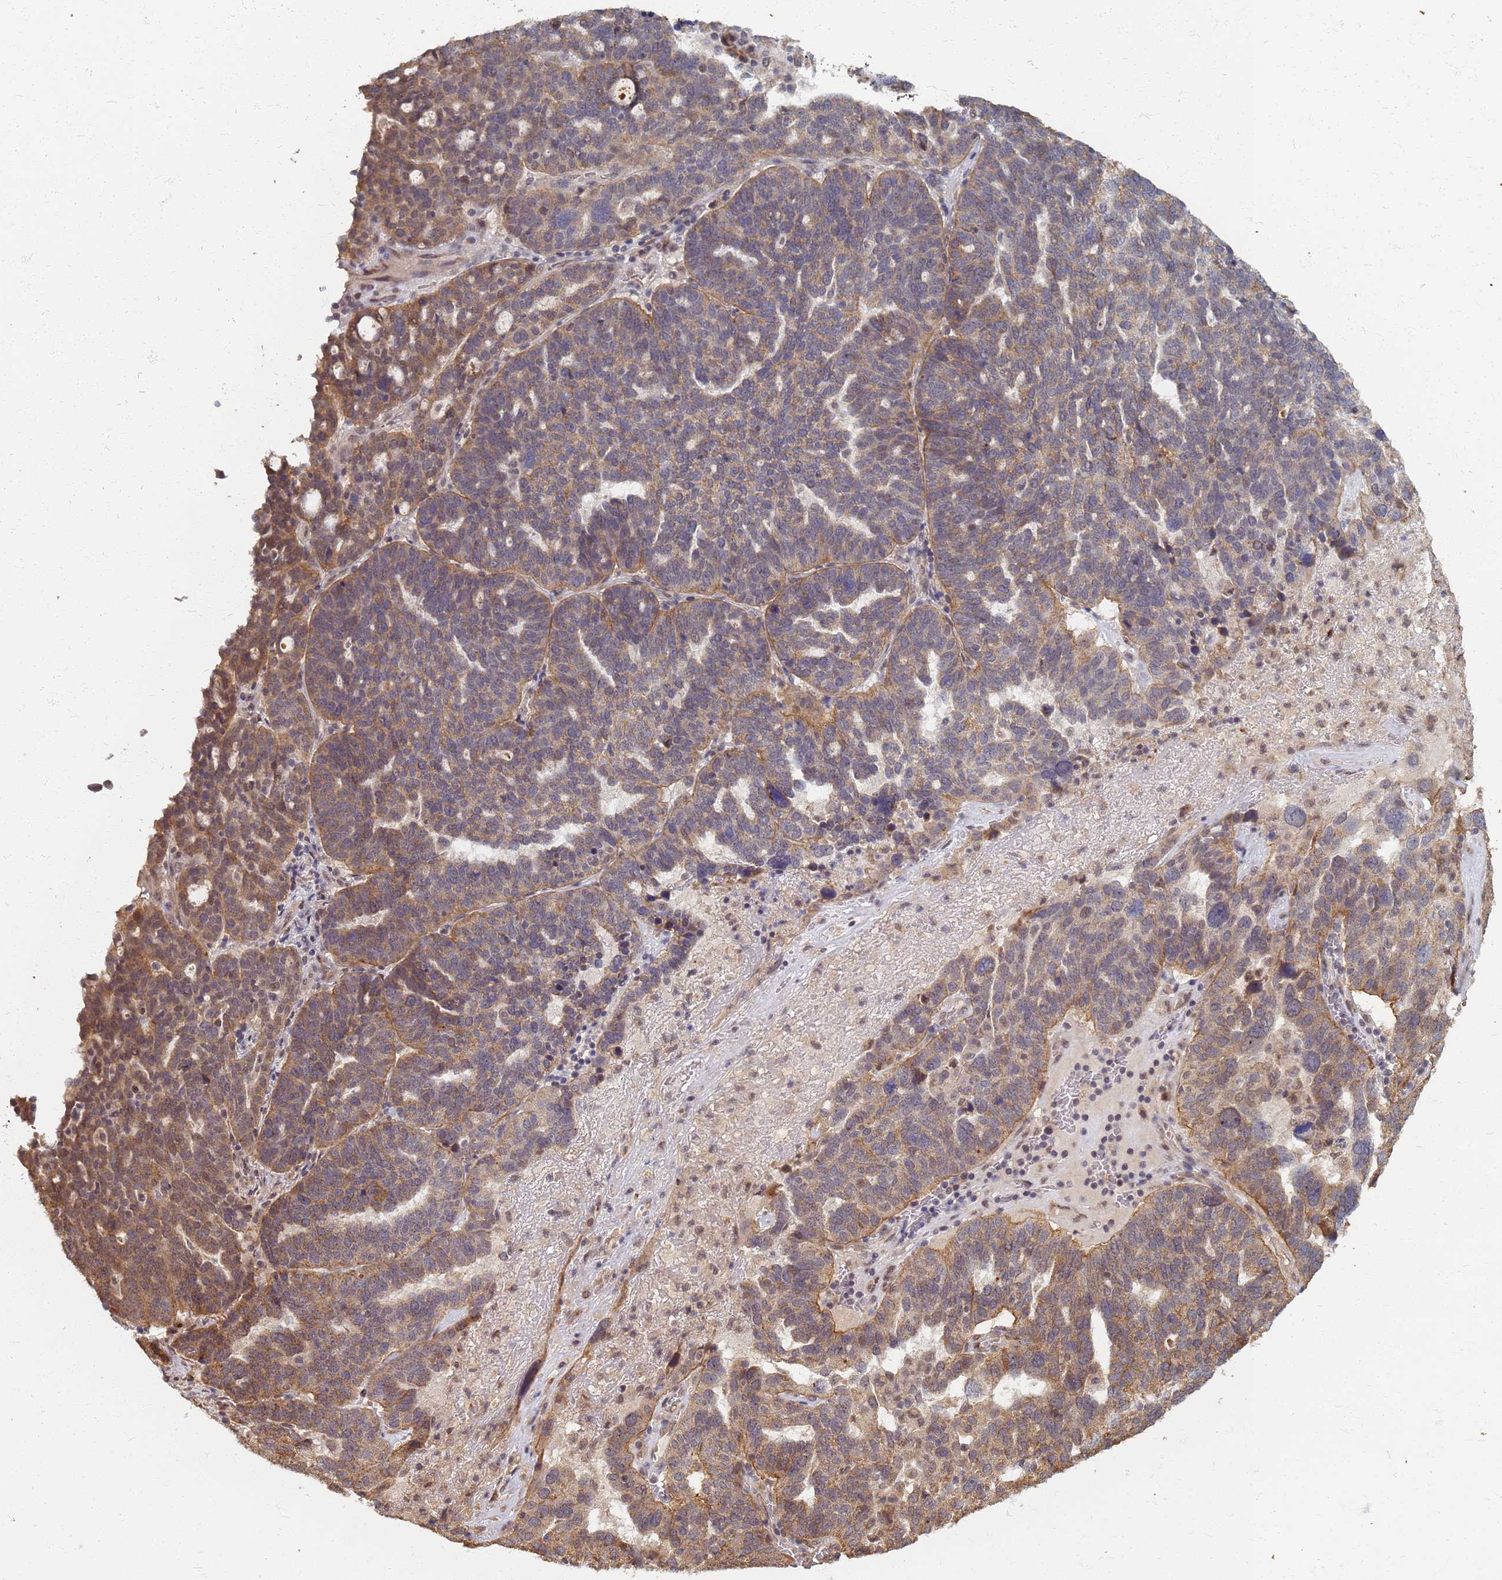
{"staining": {"intensity": "moderate", "quantity": "25%-75%", "location": "cytoplasmic/membranous"}, "tissue": "ovarian cancer", "cell_type": "Tumor cells", "image_type": "cancer", "snomed": [{"axis": "morphology", "description": "Cystadenocarcinoma, serous, NOS"}, {"axis": "topography", "description": "Ovary"}], "caption": "A micrograph showing moderate cytoplasmic/membranous expression in about 25%-75% of tumor cells in ovarian cancer (serous cystadenocarcinoma), as visualized by brown immunohistochemical staining.", "gene": "ITGB4", "patient": {"sex": "female", "age": 59}}